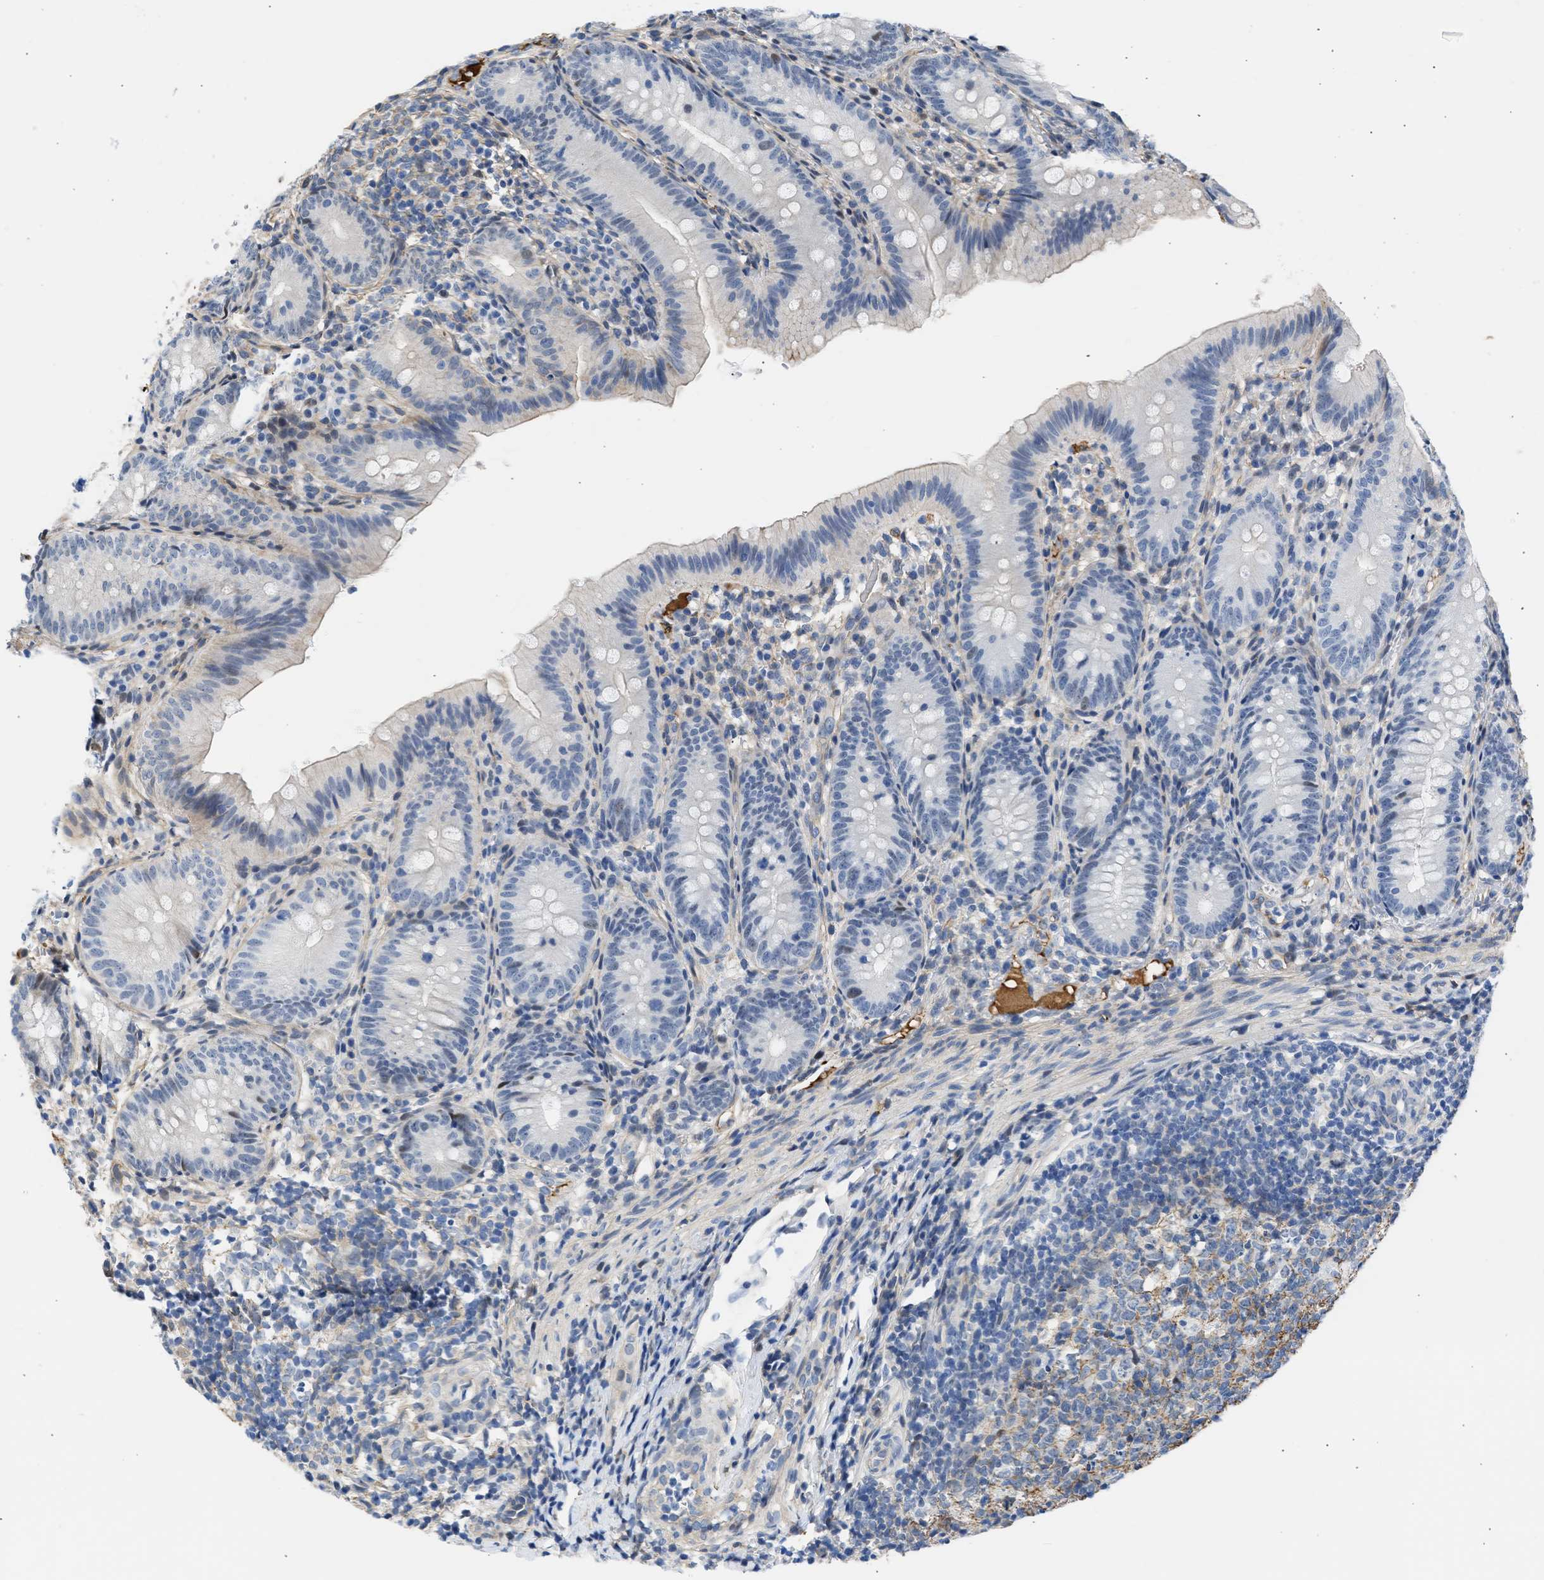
{"staining": {"intensity": "weak", "quantity": "<25%", "location": "cytoplasmic/membranous,nuclear"}, "tissue": "appendix", "cell_type": "Glandular cells", "image_type": "normal", "snomed": [{"axis": "morphology", "description": "Normal tissue, NOS"}, {"axis": "topography", "description": "Appendix"}], "caption": "Immunohistochemistry of benign appendix shows no positivity in glandular cells.", "gene": "MAS1L", "patient": {"sex": "male", "age": 1}}